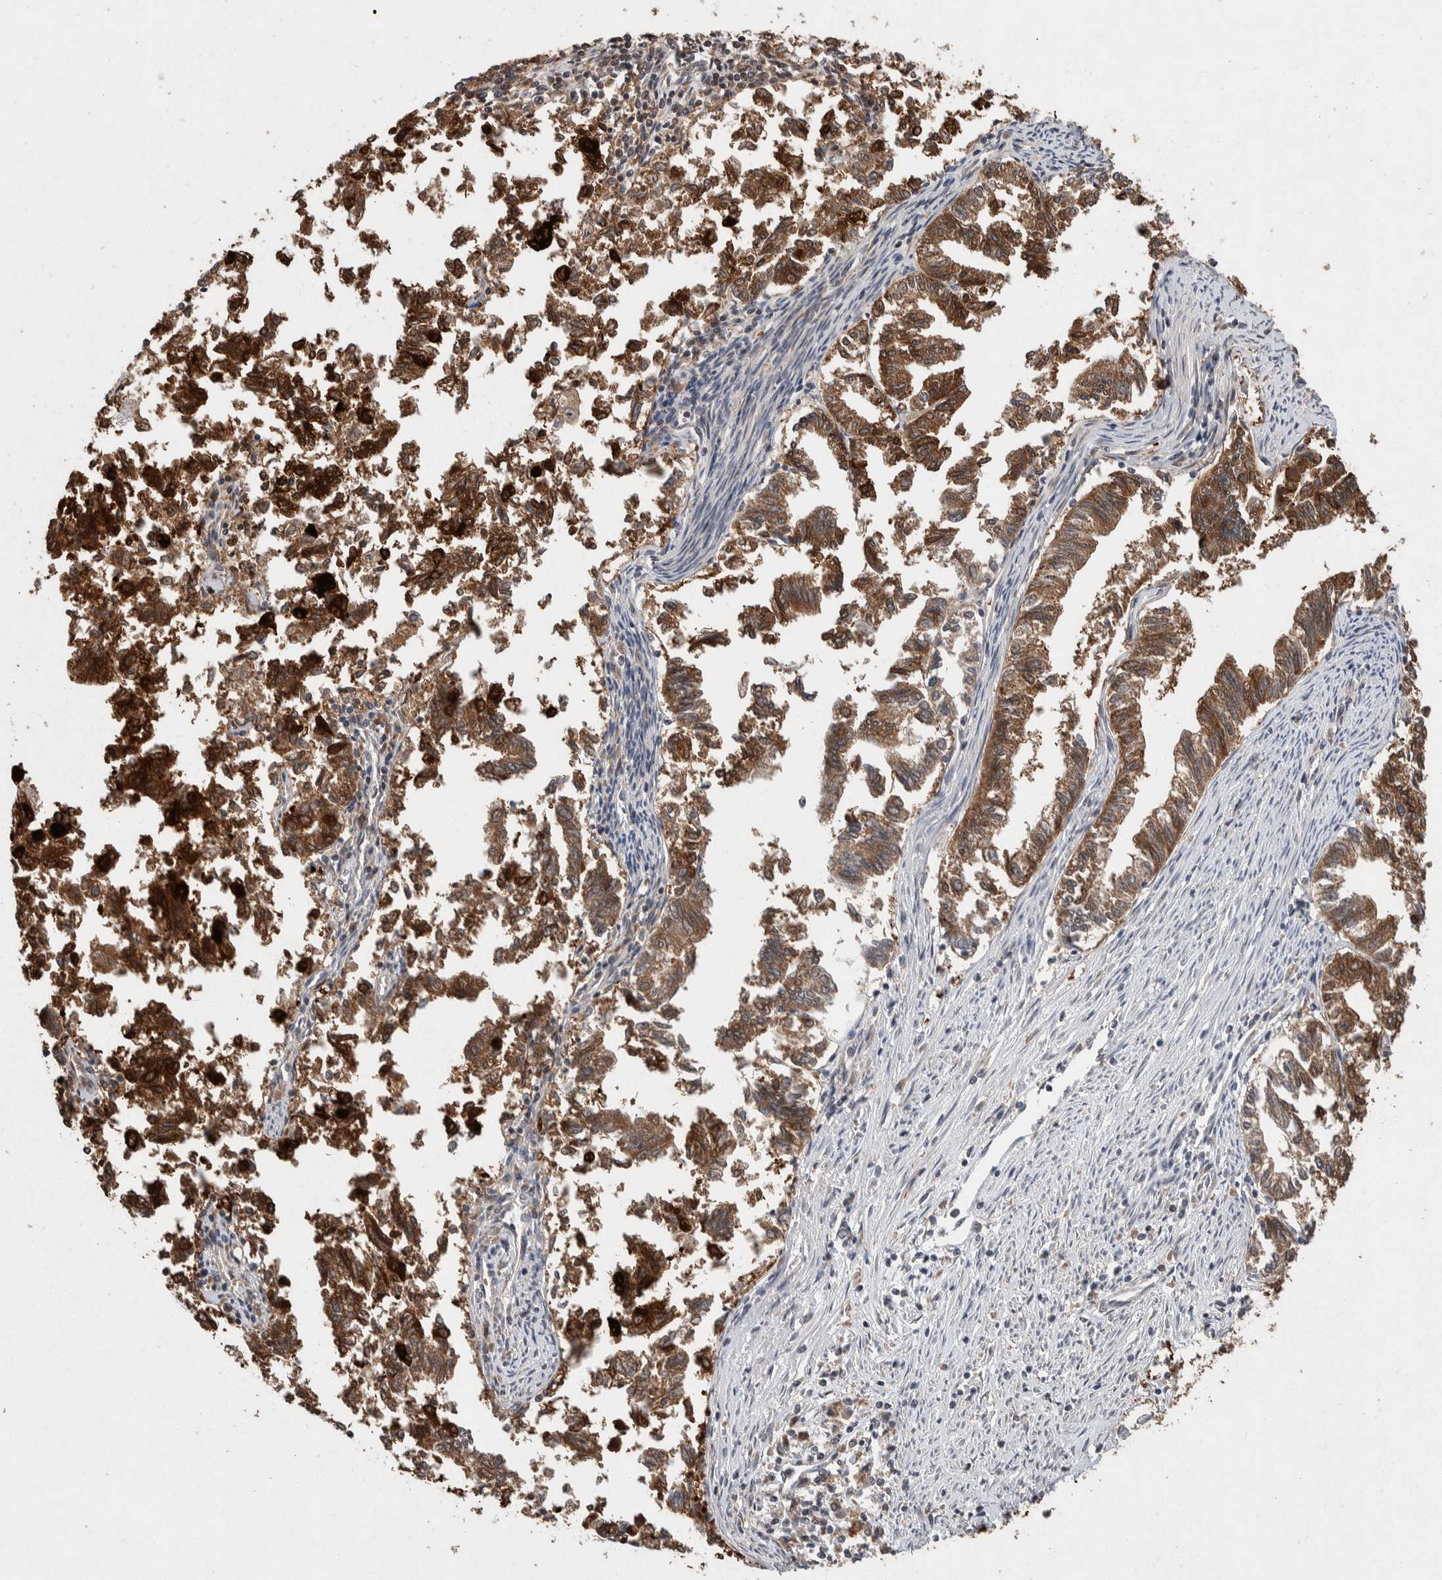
{"staining": {"intensity": "moderate", "quantity": ">75%", "location": "cytoplasmic/membranous"}, "tissue": "endometrial cancer", "cell_type": "Tumor cells", "image_type": "cancer", "snomed": [{"axis": "morphology", "description": "Necrosis, NOS"}, {"axis": "morphology", "description": "Adenocarcinoma, NOS"}, {"axis": "topography", "description": "Endometrium"}], "caption": "Immunohistochemical staining of human endometrial cancer (adenocarcinoma) reveals medium levels of moderate cytoplasmic/membranous expression in about >75% of tumor cells.", "gene": "KCNK1", "patient": {"sex": "female", "age": 79}}